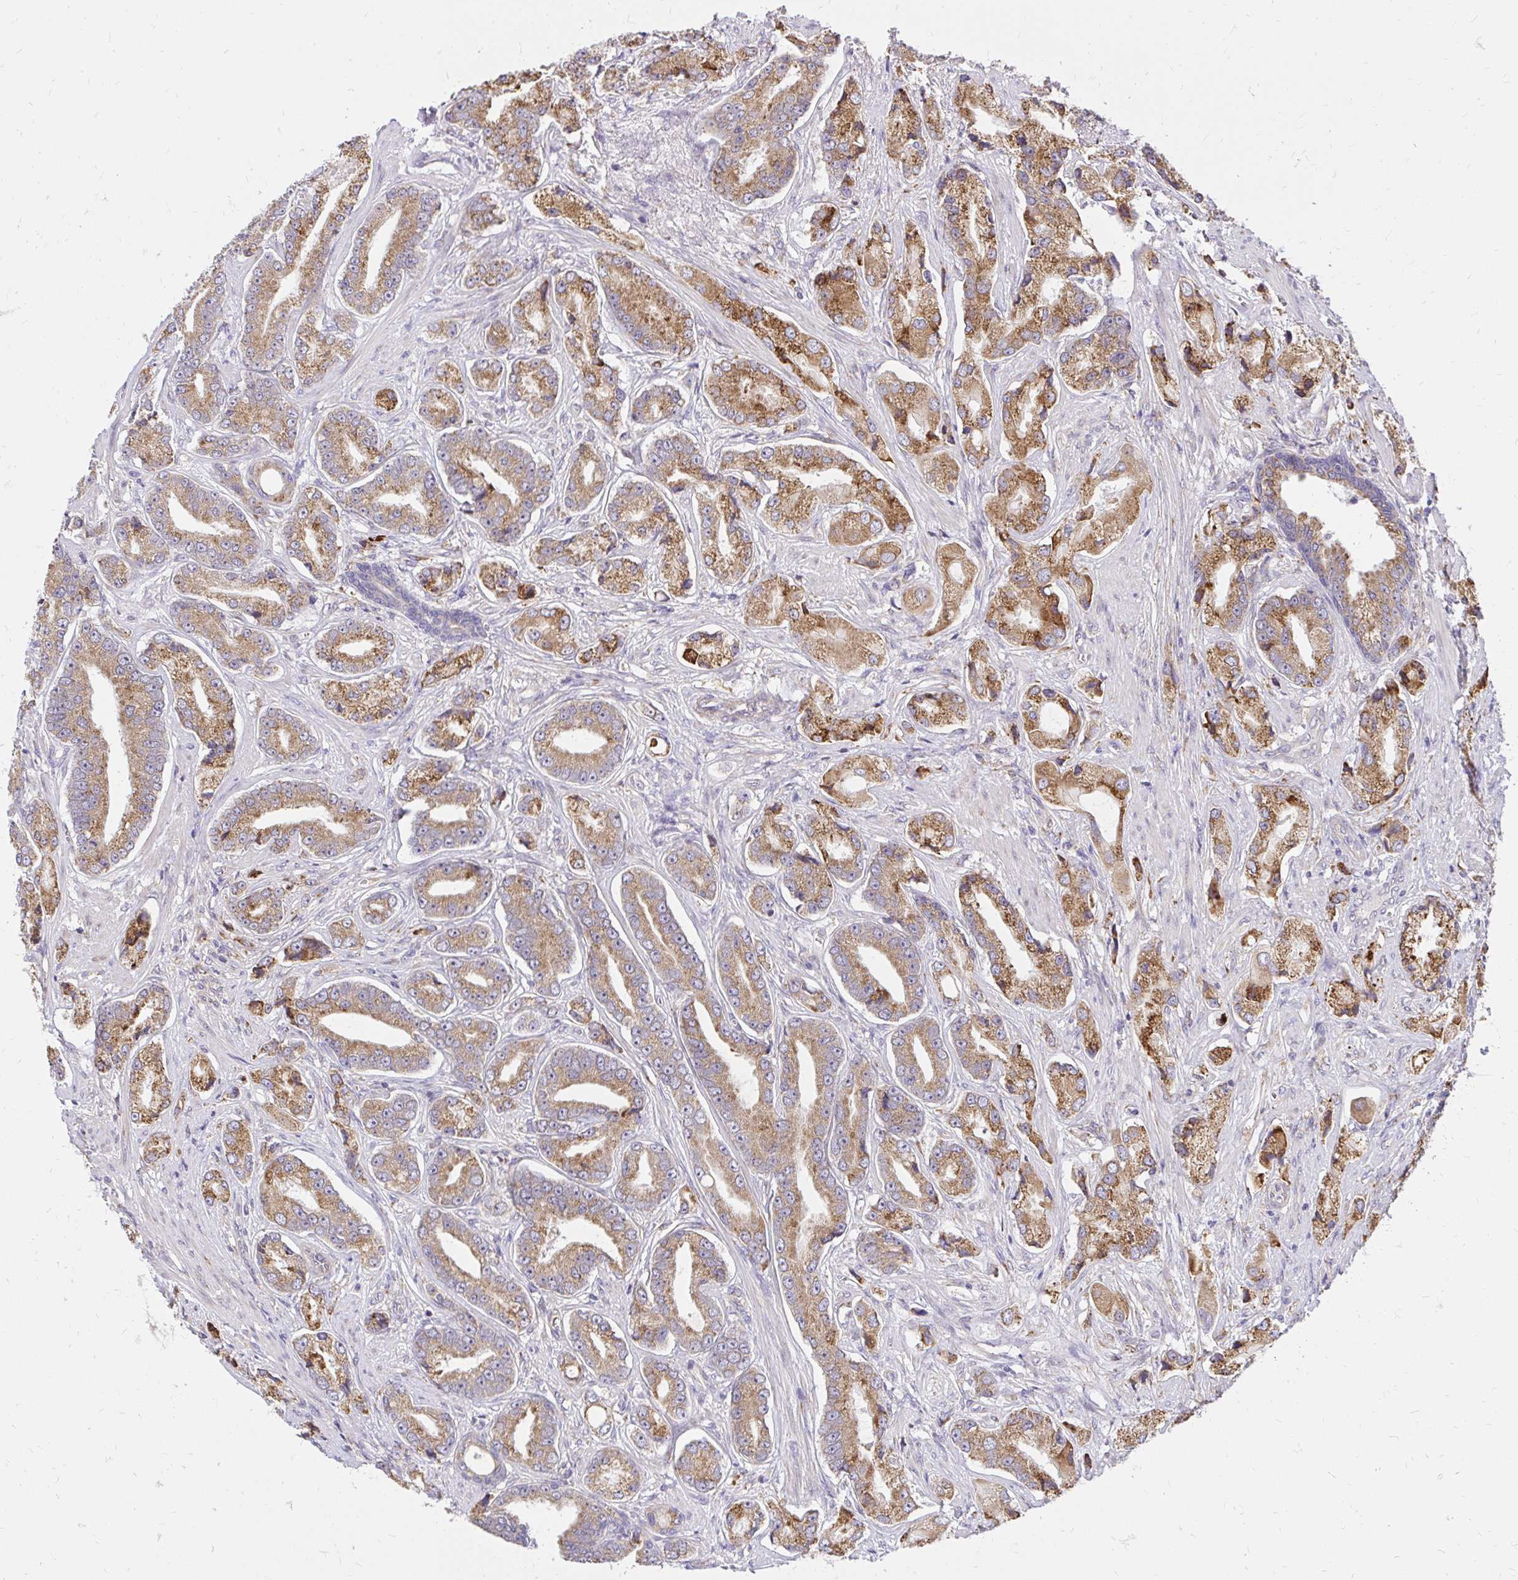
{"staining": {"intensity": "moderate", "quantity": ">75%", "location": "cytoplasmic/membranous"}, "tissue": "prostate cancer", "cell_type": "Tumor cells", "image_type": "cancer", "snomed": [{"axis": "morphology", "description": "Adenocarcinoma, High grade"}, {"axis": "topography", "description": "Prostate and seminal vesicle, NOS"}], "caption": "Protein expression analysis of human adenocarcinoma (high-grade) (prostate) reveals moderate cytoplasmic/membranous expression in approximately >75% of tumor cells.", "gene": "NAALAD2", "patient": {"sex": "male", "age": 61}}